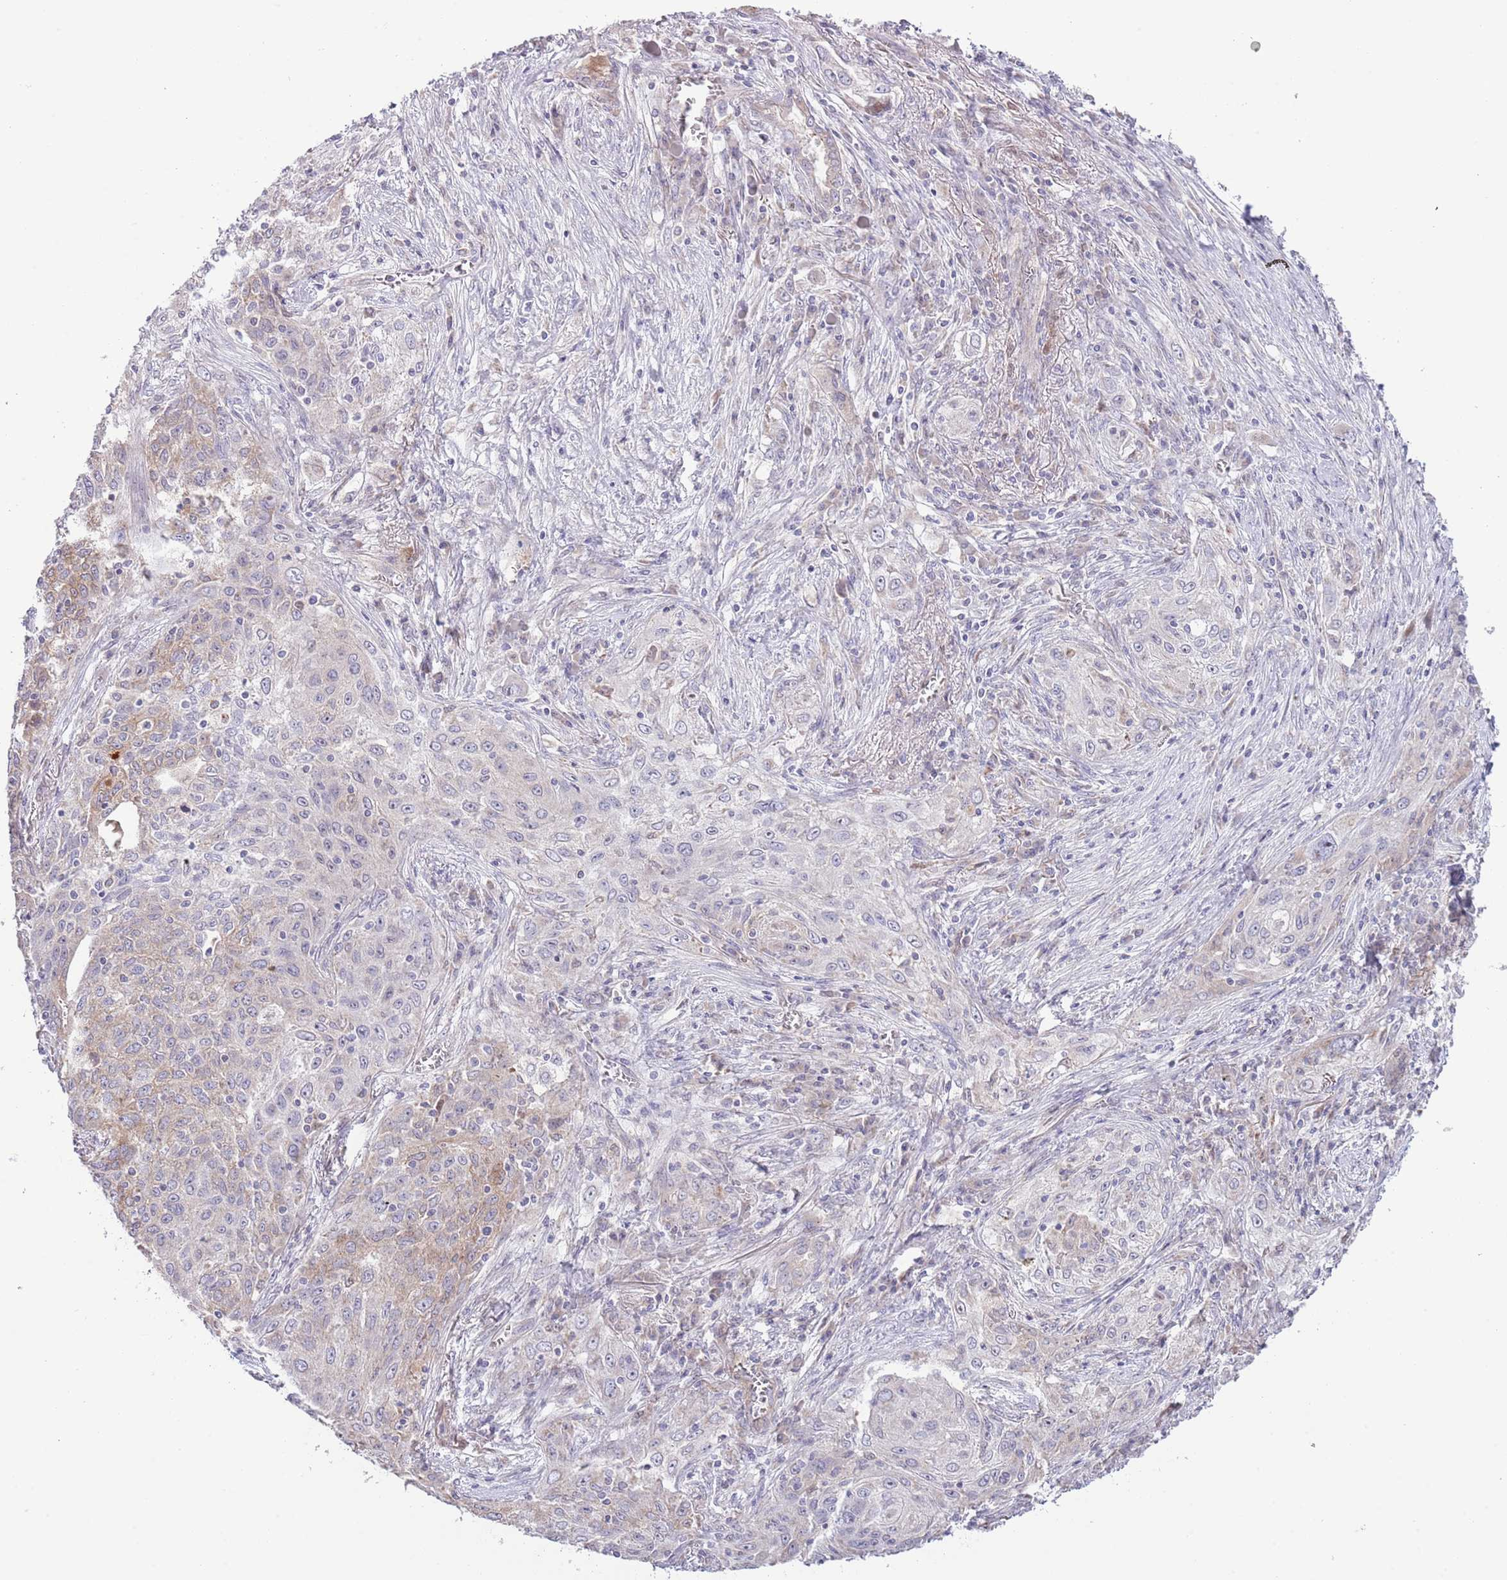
{"staining": {"intensity": "weak", "quantity": "<25%", "location": "cytoplasmic/membranous"}, "tissue": "lung cancer", "cell_type": "Tumor cells", "image_type": "cancer", "snomed": [{"axis": "morphology", "description": "Squamous cell carcinoma, NOS"}, {"axis": "topography", "description": "Lung"}], "caption": "Lung cancer was stained to show a protein in brown. There is no significant positivity in tumor cells.", "gene": "AP1S2", "patient": {"sex": "female", "age": 69}}